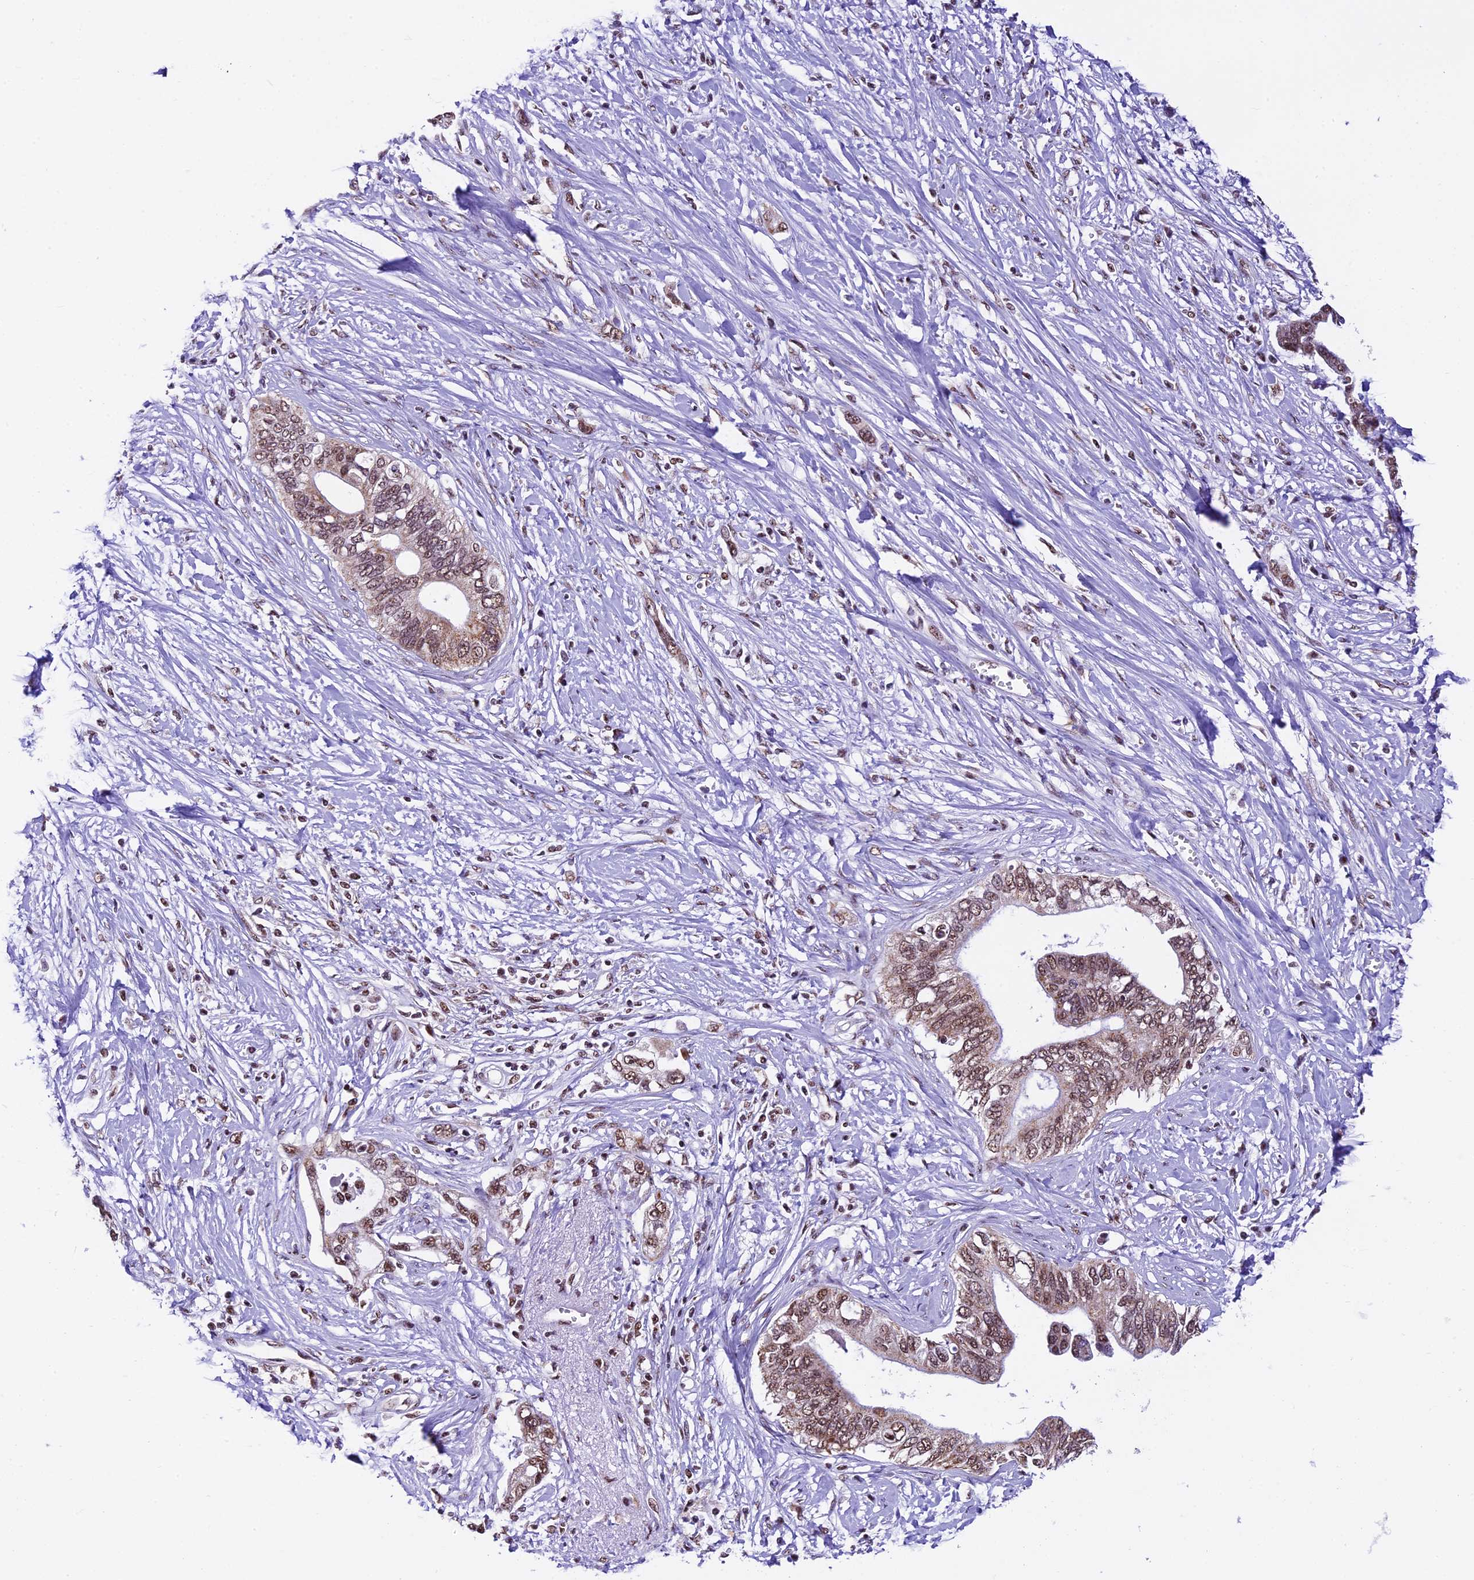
{"staining": {"intensity": "moderate", "quantity": ">75%", "location": "cytoplasmic/membranous,nuclear"}, "tissue": "pancreatic cancer", "cell_type": "Tumor cells", "image_type": "cancer", "snomed": [{"axis": "morphology", "description": "Normal tissue, NOS"}, {"axis": "morphology", "description": "Adenocarcinoma, NOS"}, {"axis": "topography", "description": "Pancreas"}, {"axis": "topography", "description": "Peripheral nerve tissue"}], "caption": "Tumor cells demonstrate moderate cytoplasmic/membranous and nuclear staining in about >75% of cells in pancreatic cancer. The staining is performed using DAB (3,3'-diaminobenzidine) brown chromogen to label protein expression. The nuclei are counter-stained blue using hematoxylin.", "gene": "CARS2", "patient": {"sex": "male", "age": 59}}